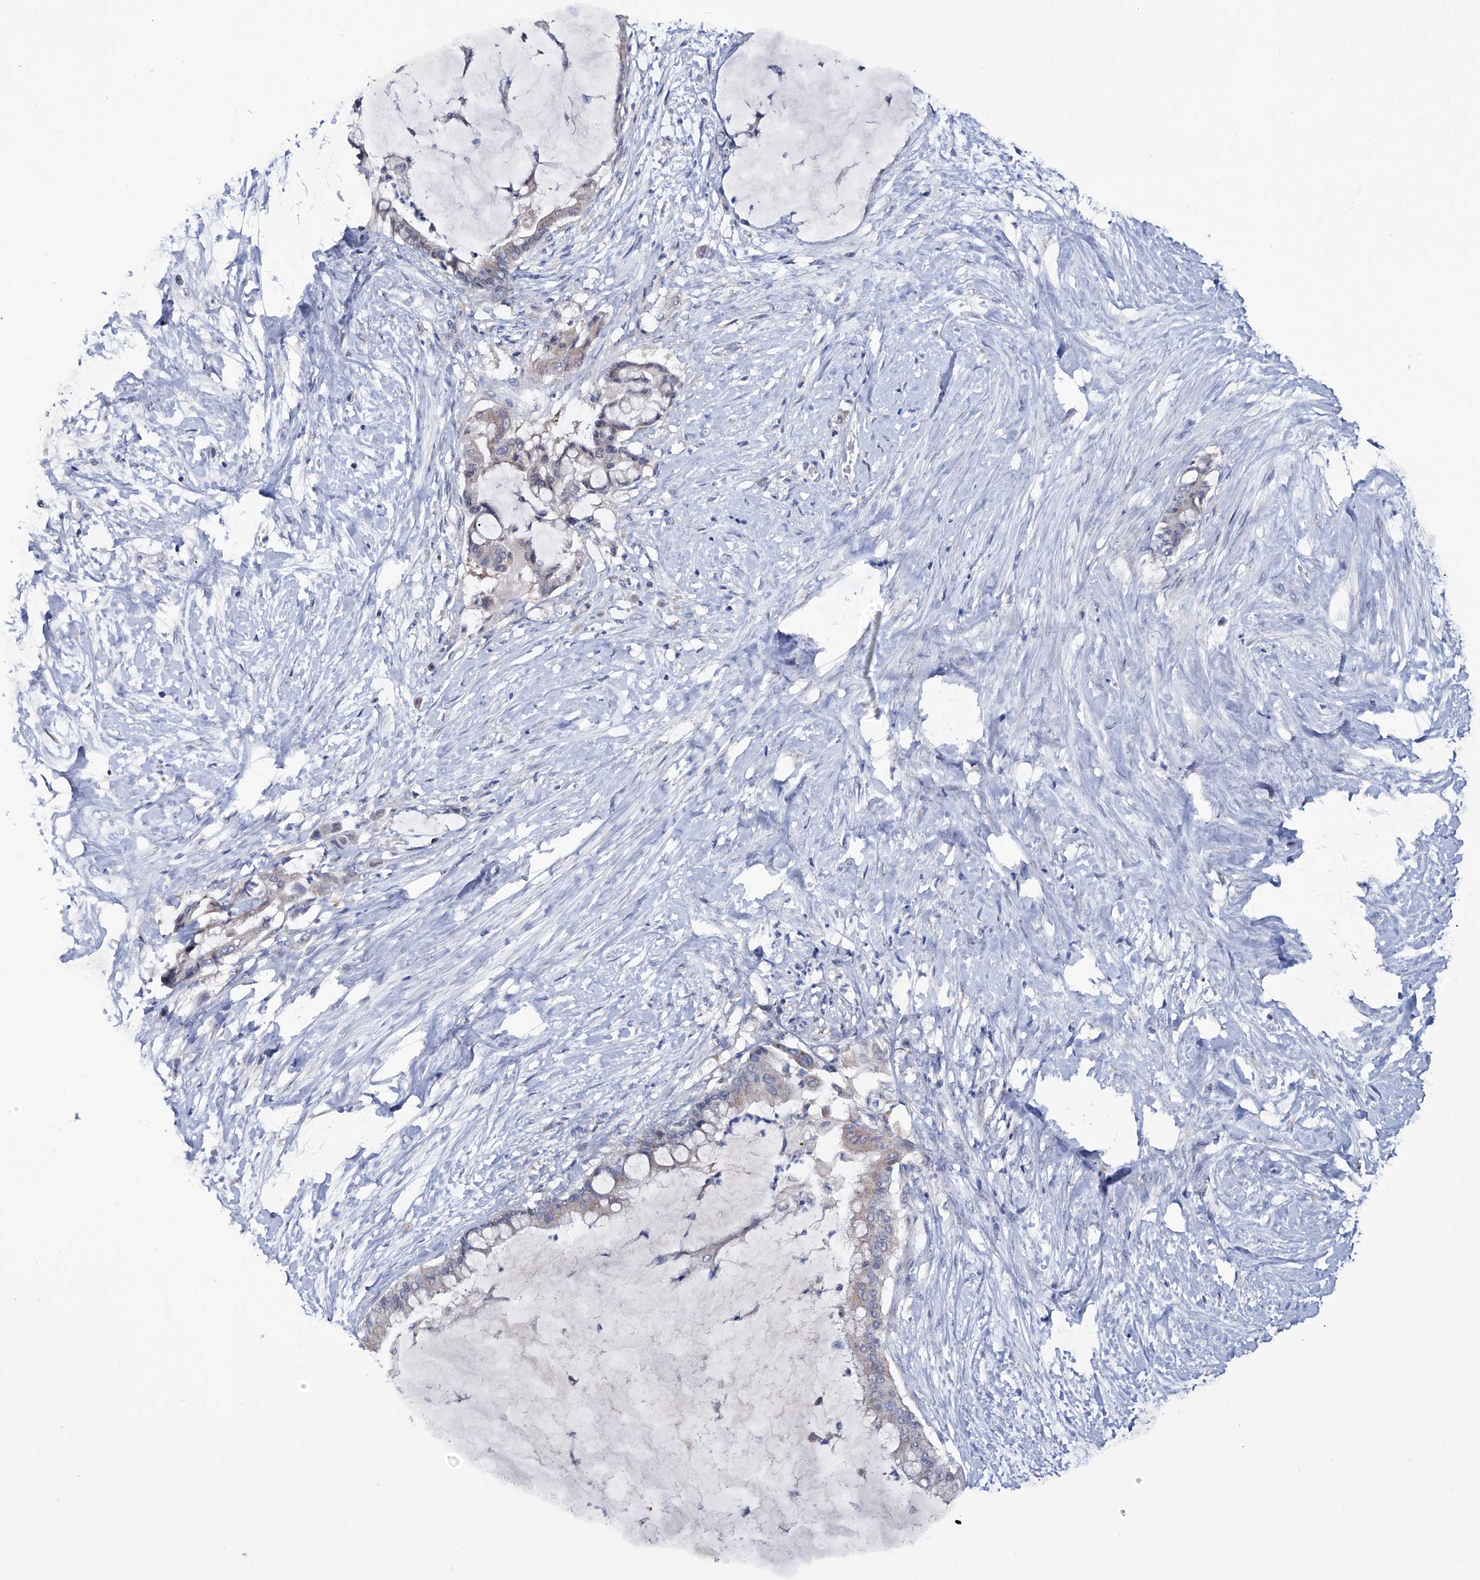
{"staining": {"intensity": "weak", "quantity": "<25%", "location": "cytoplasmic/membranous"}, "tissue": "pancreatic cancer", "cell_type": "Tumor cells", "image_type": "cancer", "snomed": [{"axis": "morphology", "description": "Adenocarcinoma, NOS"}, {"axis": "topography", "description": "Pancreas"}], "caption": "Image shows no protein expression in tumor cells of pancreatic adenocarcinoma tissue.", "gene": "KLHL17", "patient": {"sex": "male", "age": 41}}